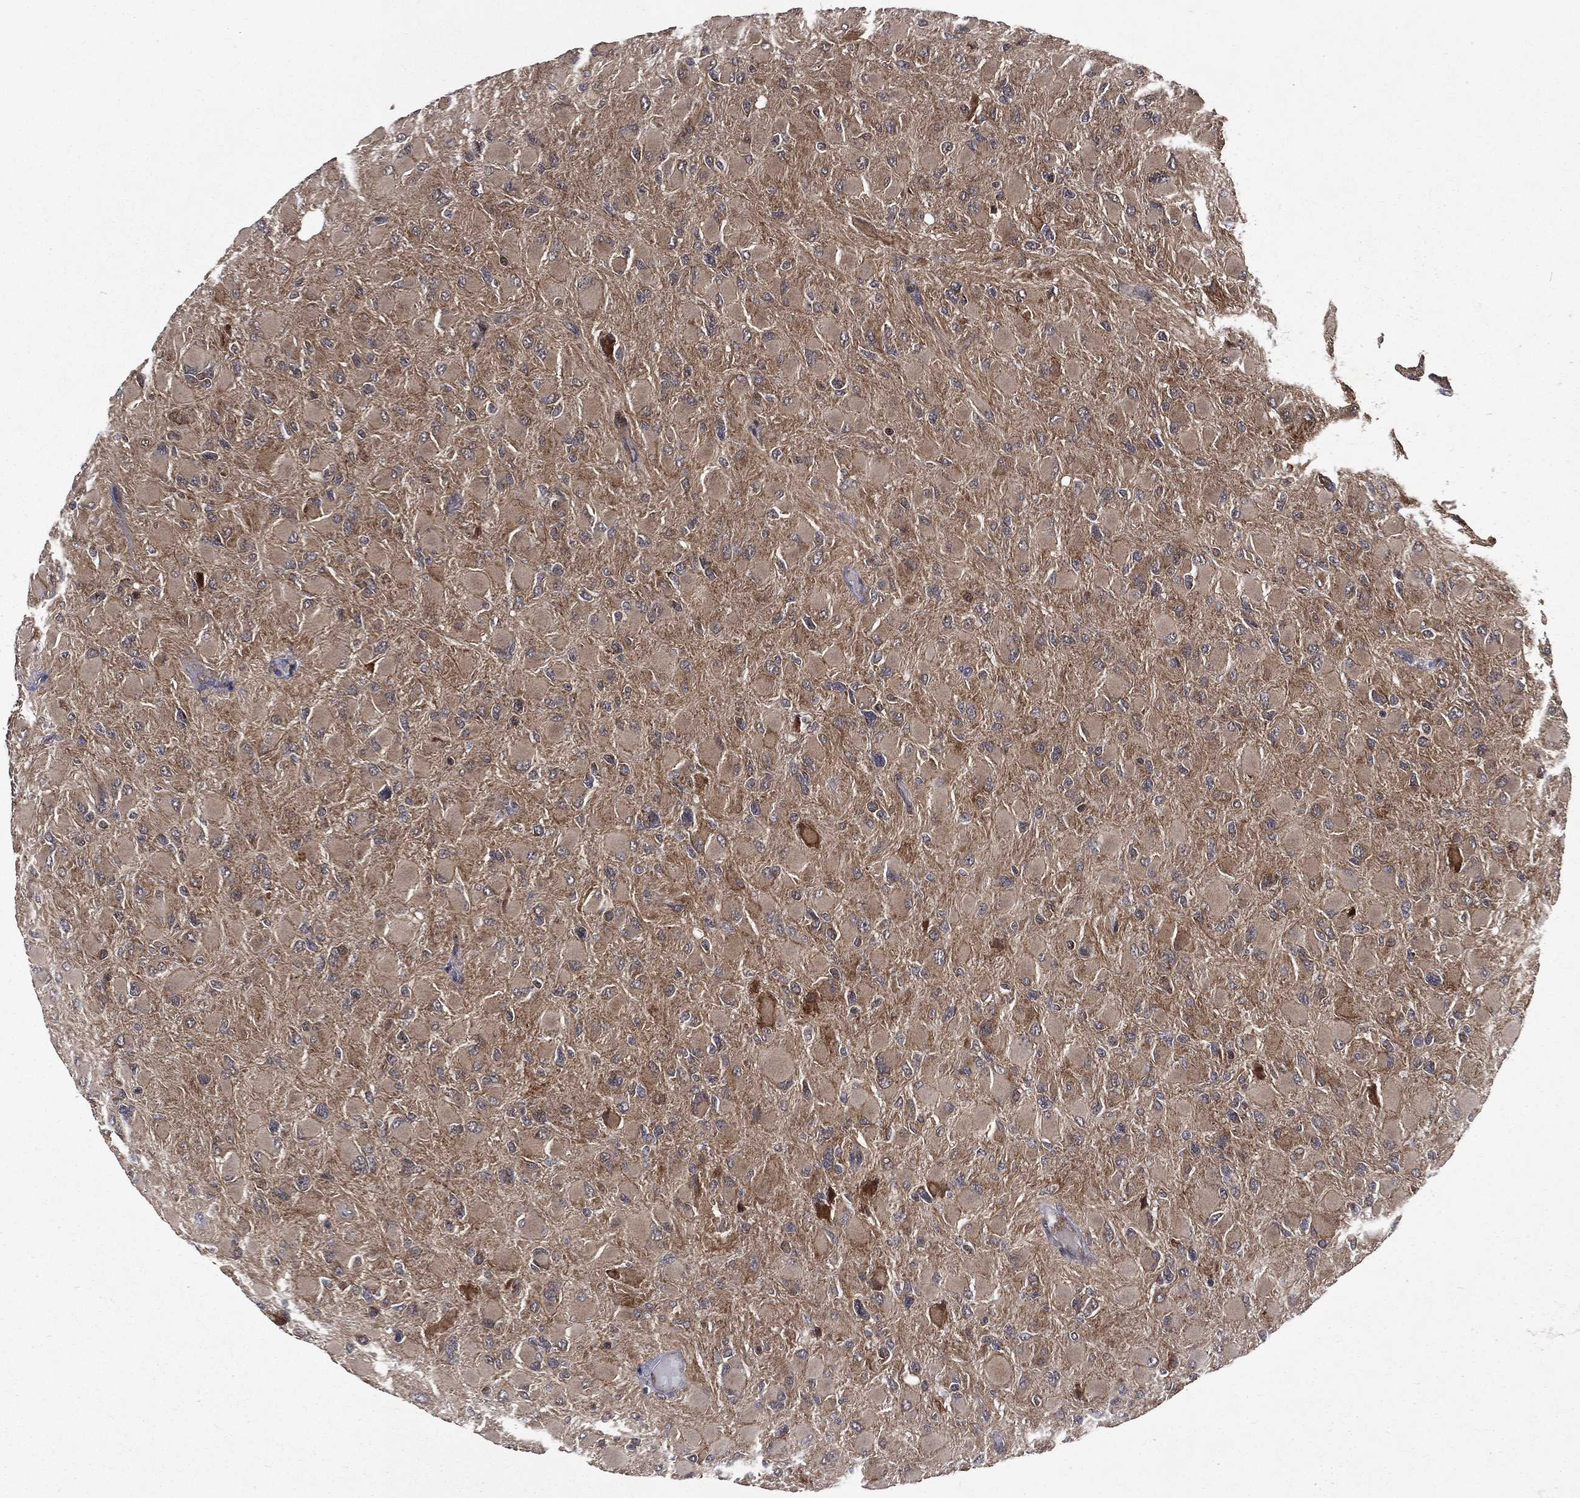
{"staining": {"intensity": "moderate", "quantity": "25%-75%", "location": "cytoplasmic/membranous"}, "tissue": "glioma", "cell_type": "Tumor cells", "image_type": "cancer", "snomed": [{"axis": "morphology", "description": "Glioma, malignant, High grade"}, {"axis": "topography", "description": "Cerebral cortex"}], "caption": "Glioma stained for a protein demonstrates moderate cytoplasmic/membranous positivity in tumor cells. The protein is shown in brown color, while the nuclei are stained blue.", "gene": "RAB11FIP4", "patient": {"sex": "female", "age": 36}}